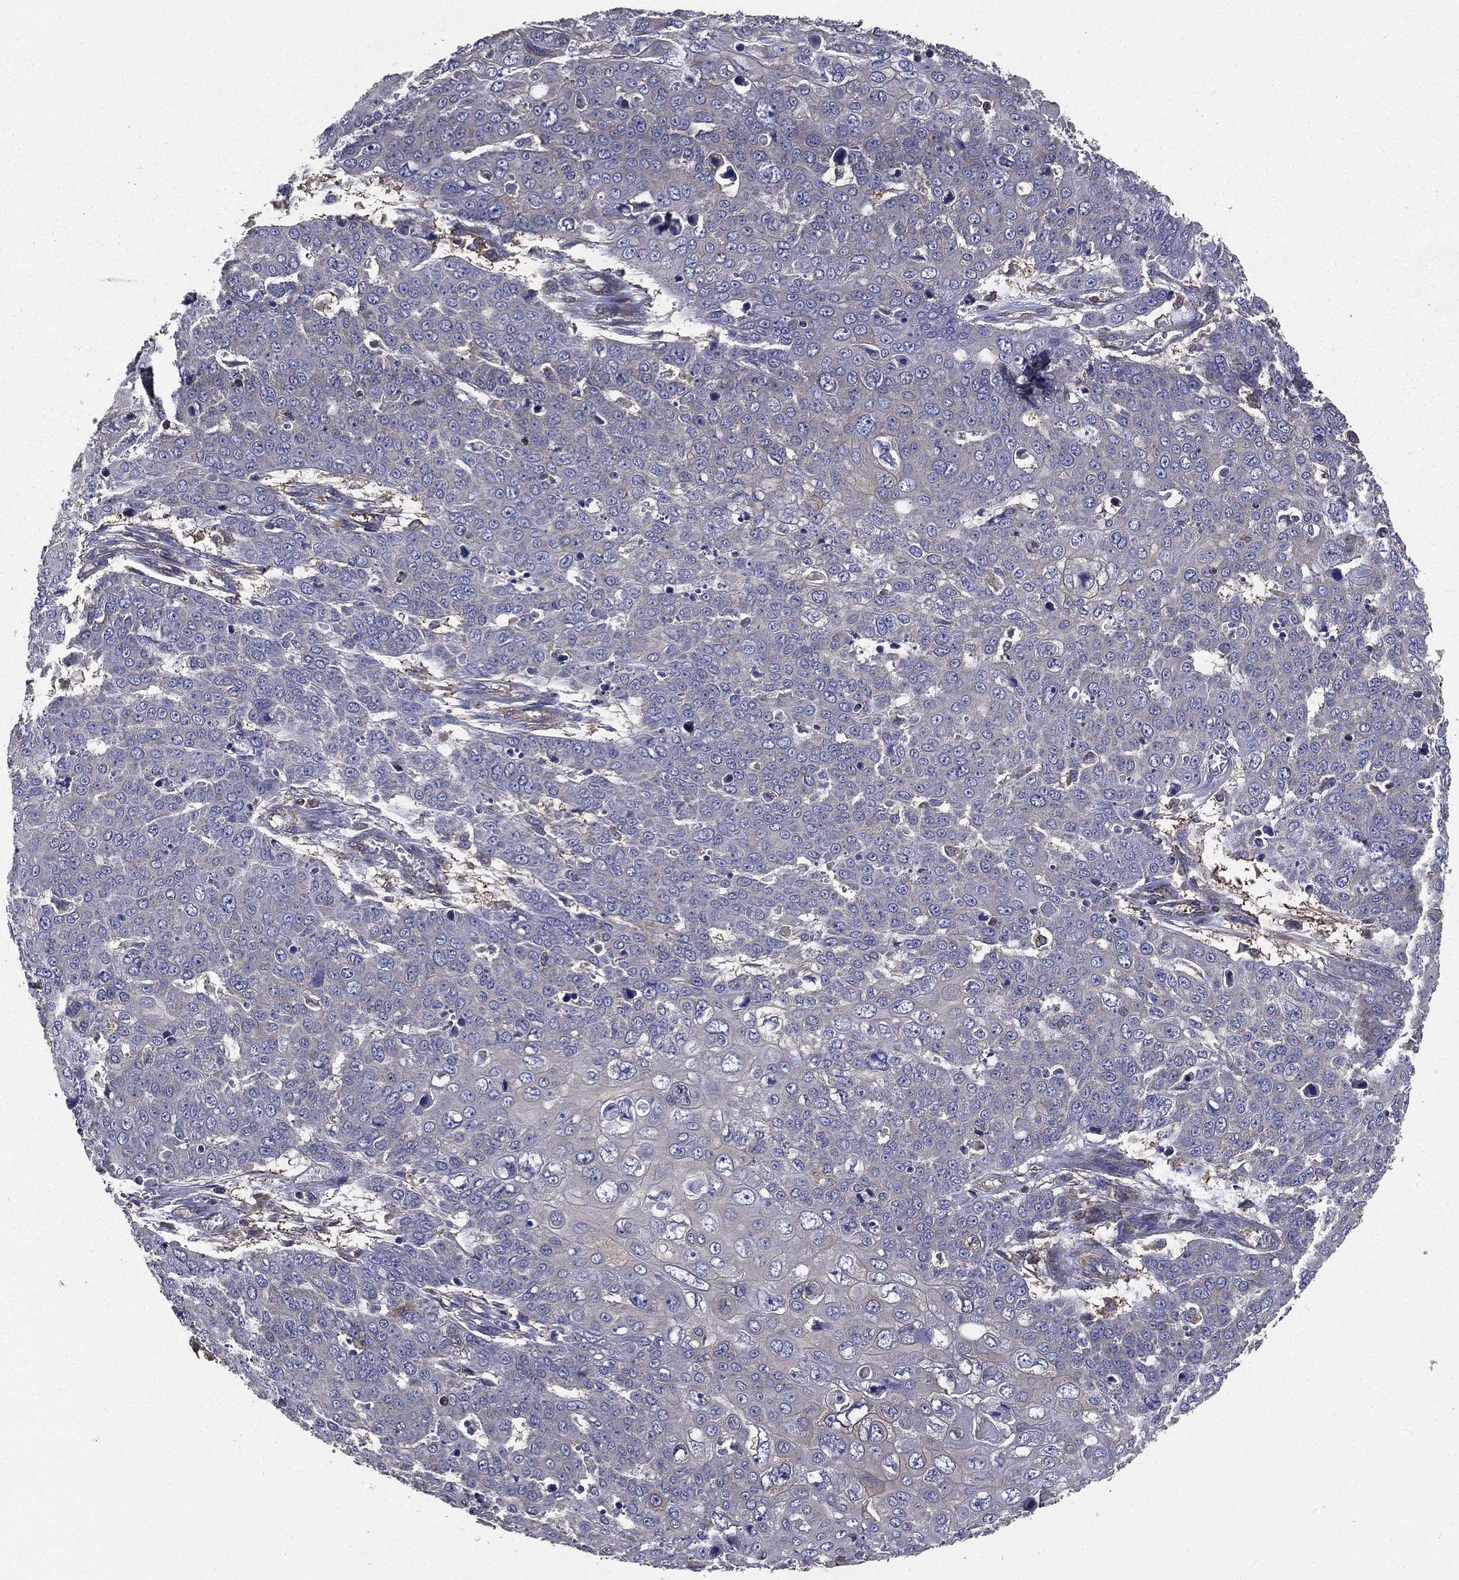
{"staining": {"intensity": "moderate", "quantity": "25%-75%", "location": "cytoplasmic/membranous"}, "tissue": "skin cancer", "cell_type": "Tumor cells", "image_type": "cancer", "snomed": [{"axis": "morphology", "description": "Squamous cell carcinoma, NOS"}, {"axis": "topography", "description": "Skin"}], "caption": "Immunohistochemical staining of skin squamous cell carcinoma shows medium levels of moderate cytoplasmic/membranous protein positivity in about 25%-75% of tumor cells.", "gene": "SARS1", "patient": {"sex": "male", "age": 71}}